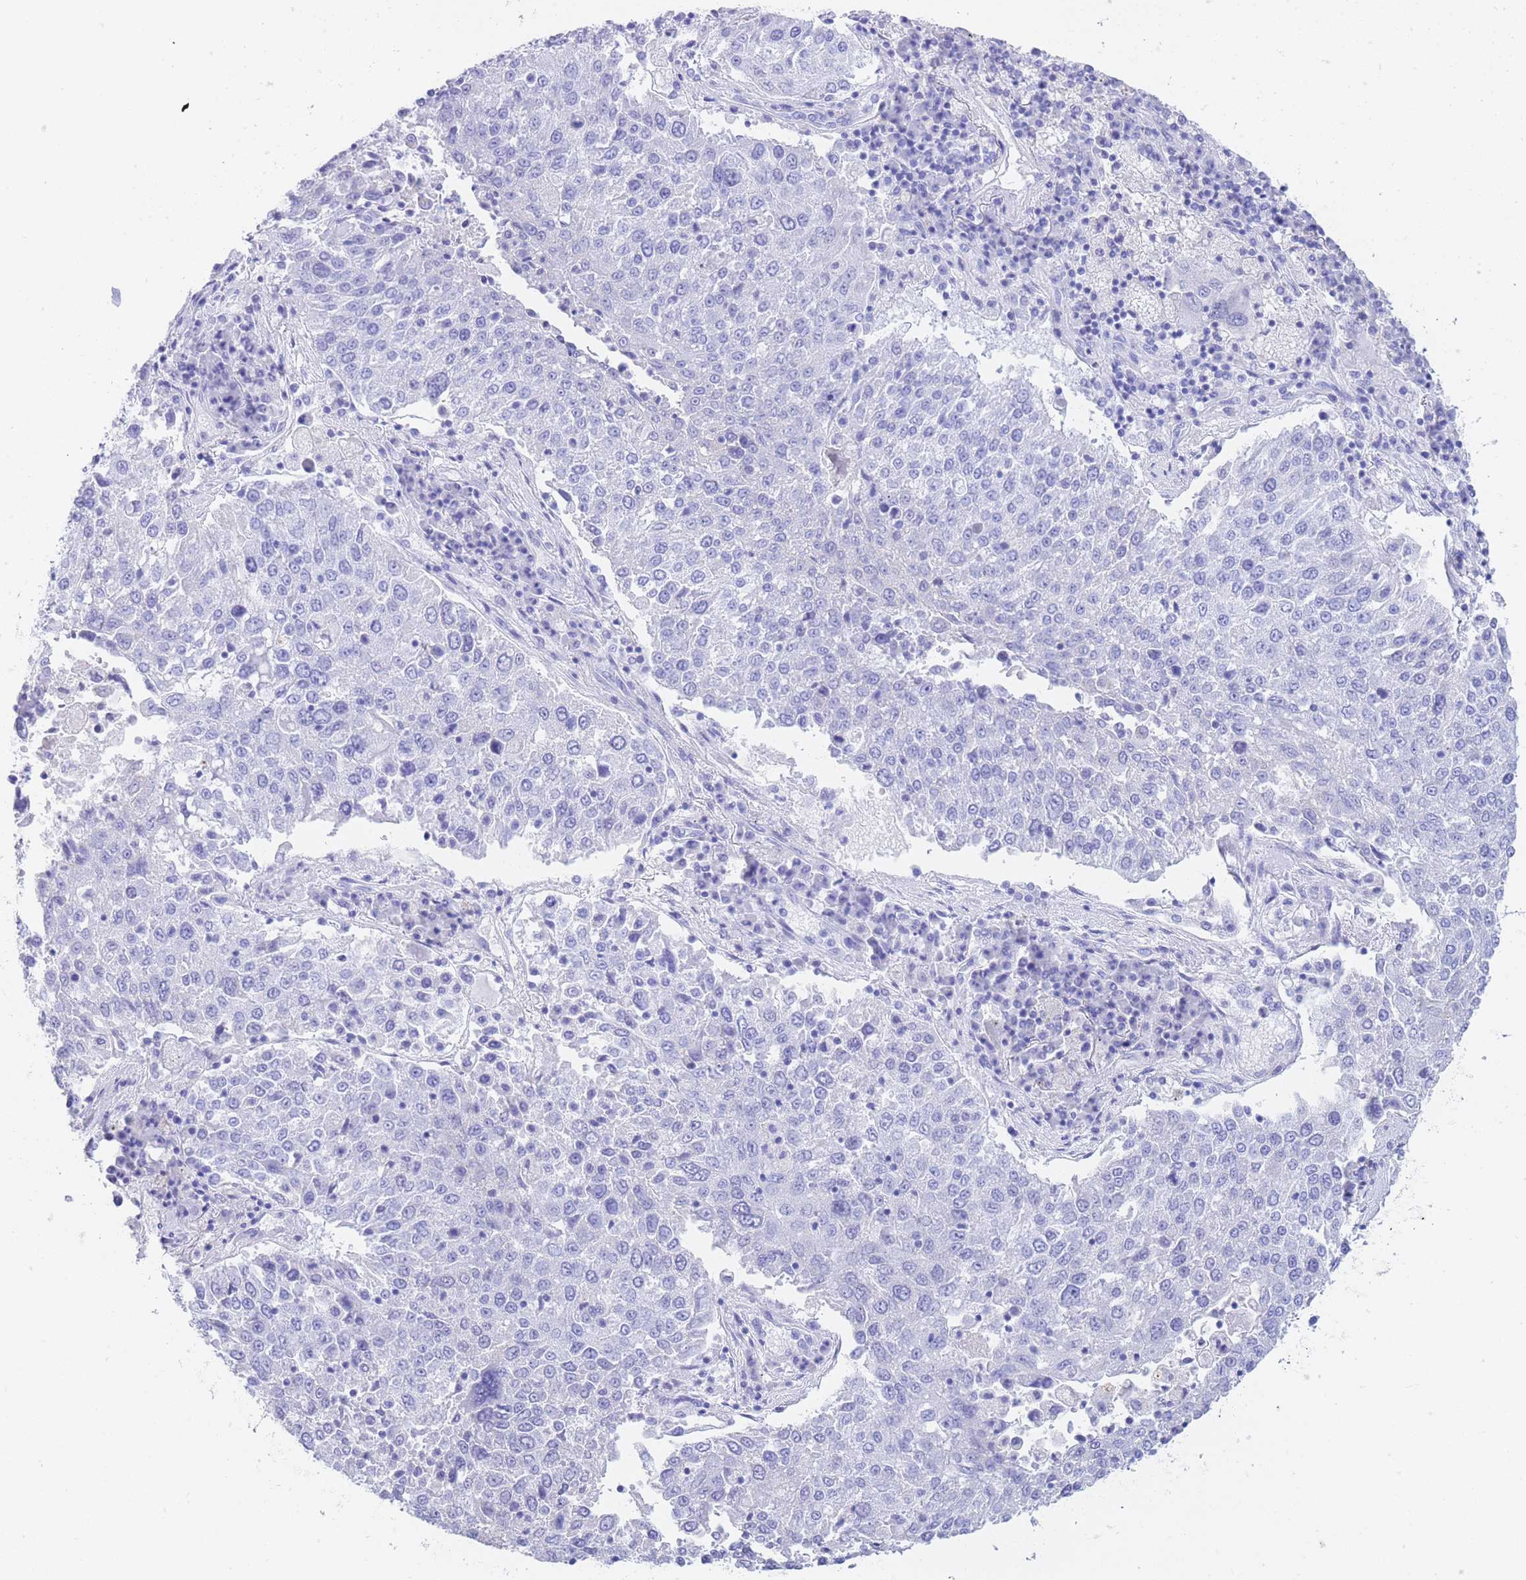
{"staining": {"intensity": "negative", "quantity": "none", "location": "none"}, "tissue": "lung cancer", "cell_type": "Tumor cells", "image_type": "cancer", "snomed": [{"axis": "morphology", "description": "Squamous cell carcinoma, NOS"}, {"axis": "topography", "description": "Lung"}], "caption": "Tumor cells are negative for brown protein staining in lung squamous cell carcinoma.", "gene": "SLCO1B3", "patient": {"sex": "male", "age": 65}}